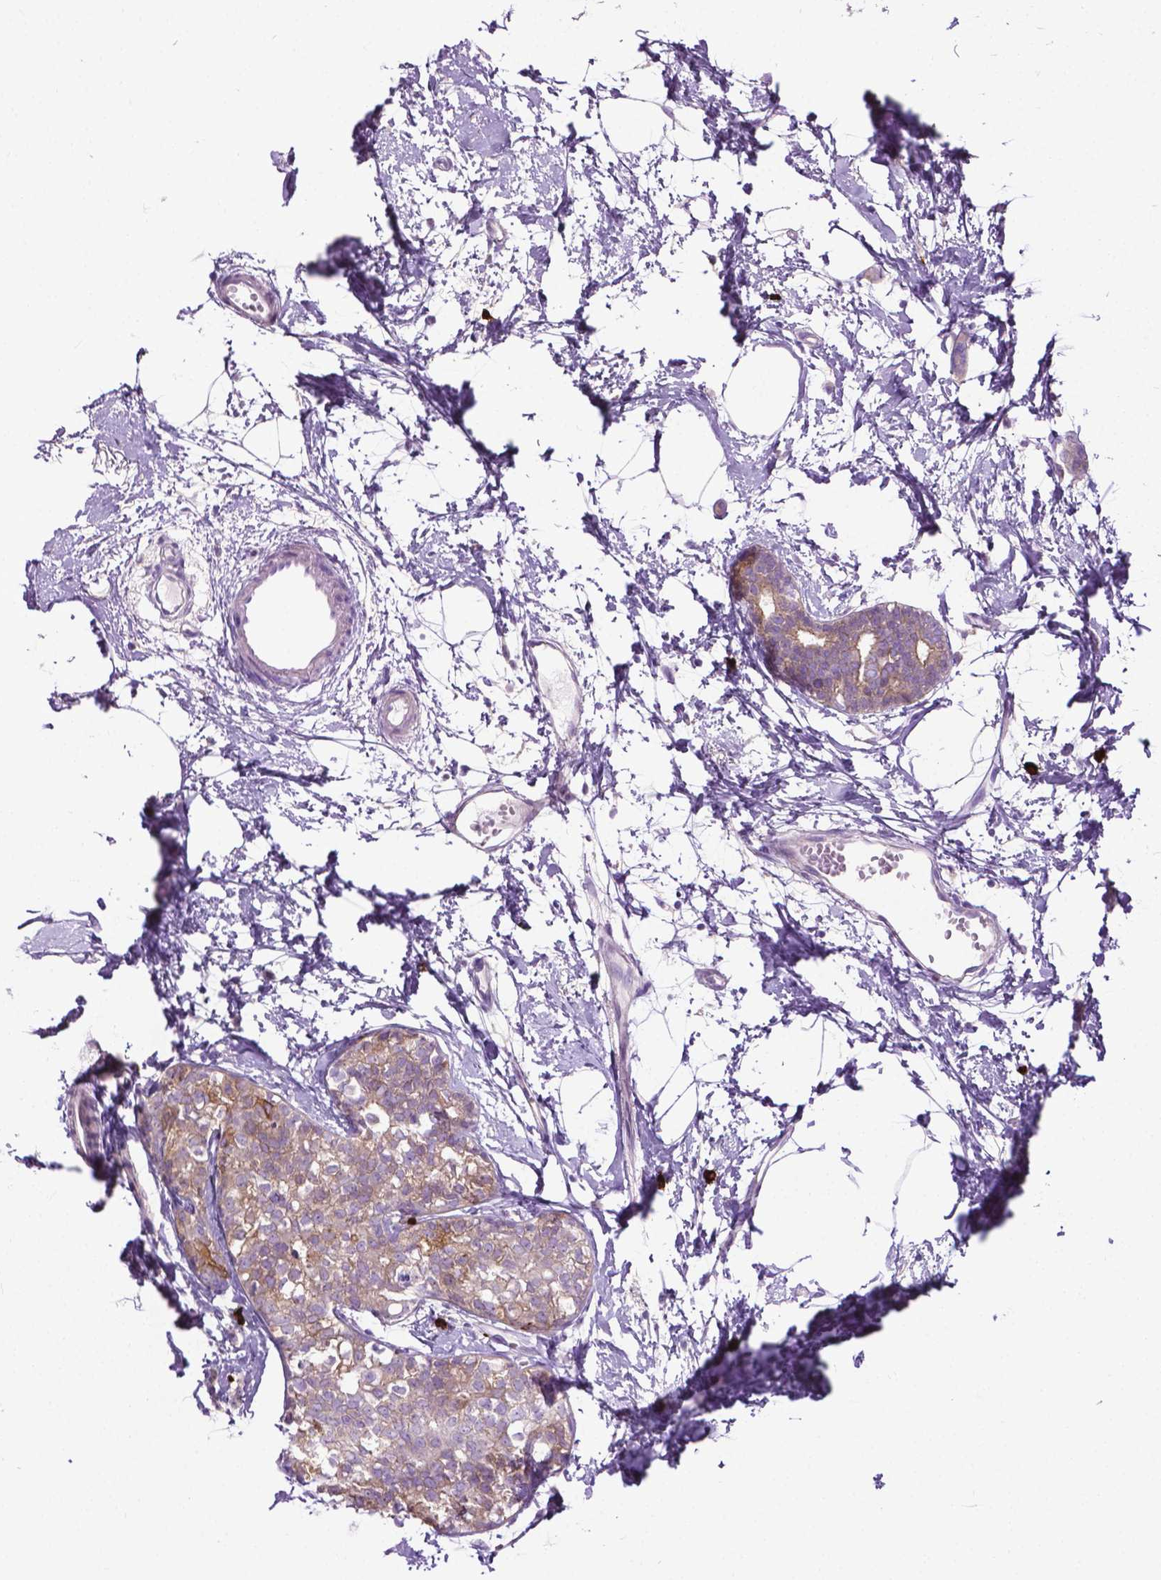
{"staining": {"intensity": "weak", "quantity": ">75%", "location": "cytoplasmic/membranous"}, "tissue": "breast cancer", "cell_type": "Tumor cells", "image_type": "cancer", "snomed": [{"axis": "morphology", "description": "Duct carcinoma"}, {"axis": "topography", "description": "Breast"}], "caption": "Immunohistochemical staining of breast cancer (intraductal carcinoma) displays weak cytoplasmic/membranous protein positivity in approximately >75% of tumor cells.", "gene": "SPECC1L", "patient": {"sex": "female", "age": 40}}